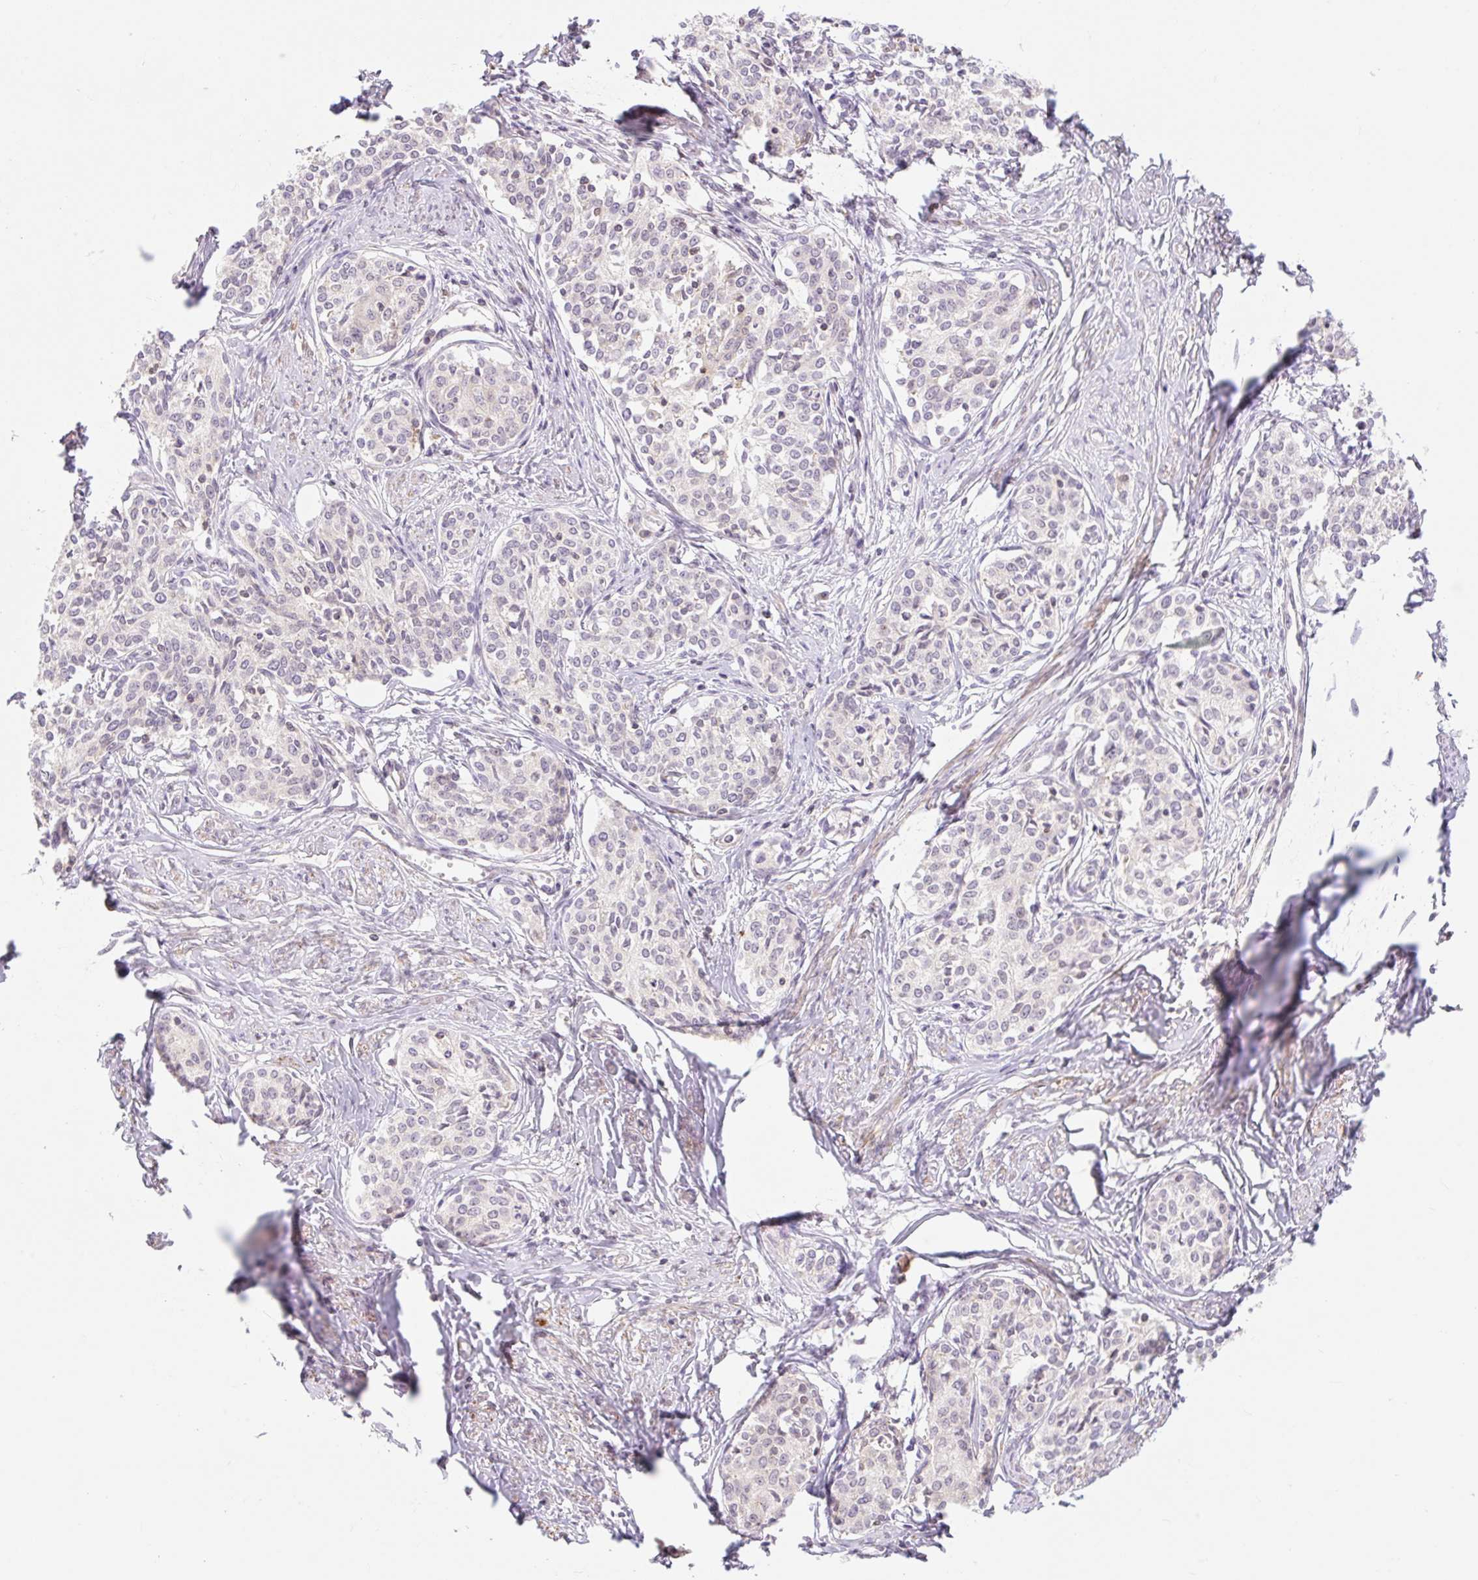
{"staining": {"intensity": "negative", "quantity": "none", "location": "none"}, "tissue": "cervical cancer", "cell_type": "Tumor cells", "image_type": "cancer", "snomed": [{"axis": "morphology", "description": "Squamous cell carcinoma, NOS"}, {"axis": "morphology", "description": "Adenocarcinoma, NOS"}, {"axis": "topography", "description": "Cervix"}], "caption": "Tumor cells show no significant protein expression in squamous cell carcinoma (cervical).", "gene": "EMC10", "patient": {"sex": "female", "age": 52}}